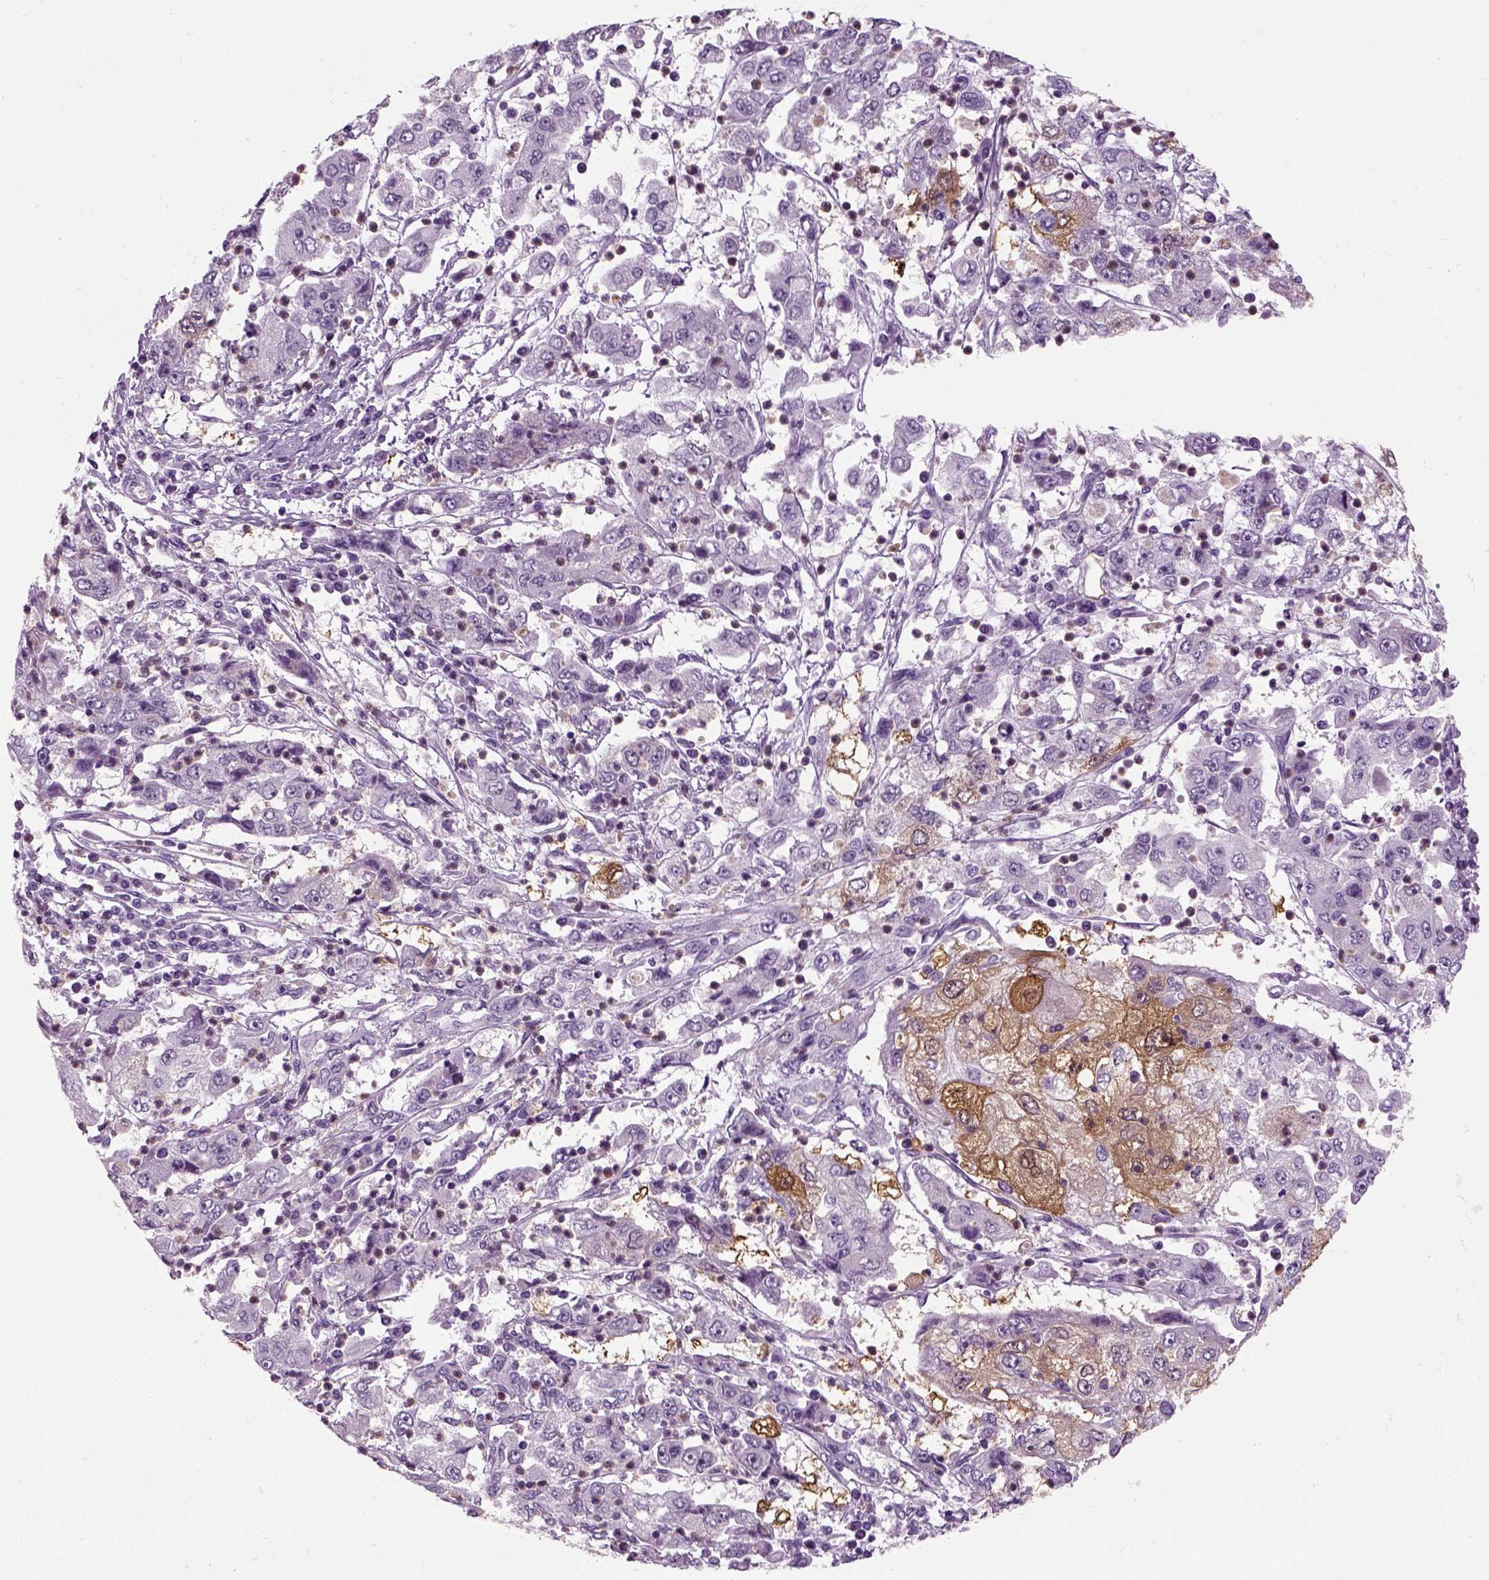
{"staining": {"intensity": "moderate", "quantity": "<25%", "location": "cytoplasmic/membranous"}, "tissue": "cervical cancer", "cell_type": "Tumor cells", "image_type": "cancer", "snomed": [{"axis": "morphology", "description": "Squamous cell carcinoma, NOS"}, {"axis": "topography", "description": "Cervix"}], "caption": "Immunohistochemistry (IHC) photomicrograph of cervical cancer stained for a protein (brown), which shows low levels of moderate cytoplasmic/membranous positivity in approximately <25% of tumor cells.", "gene": "CRABP1", "patient": {"sex": "female", "age": 36}}